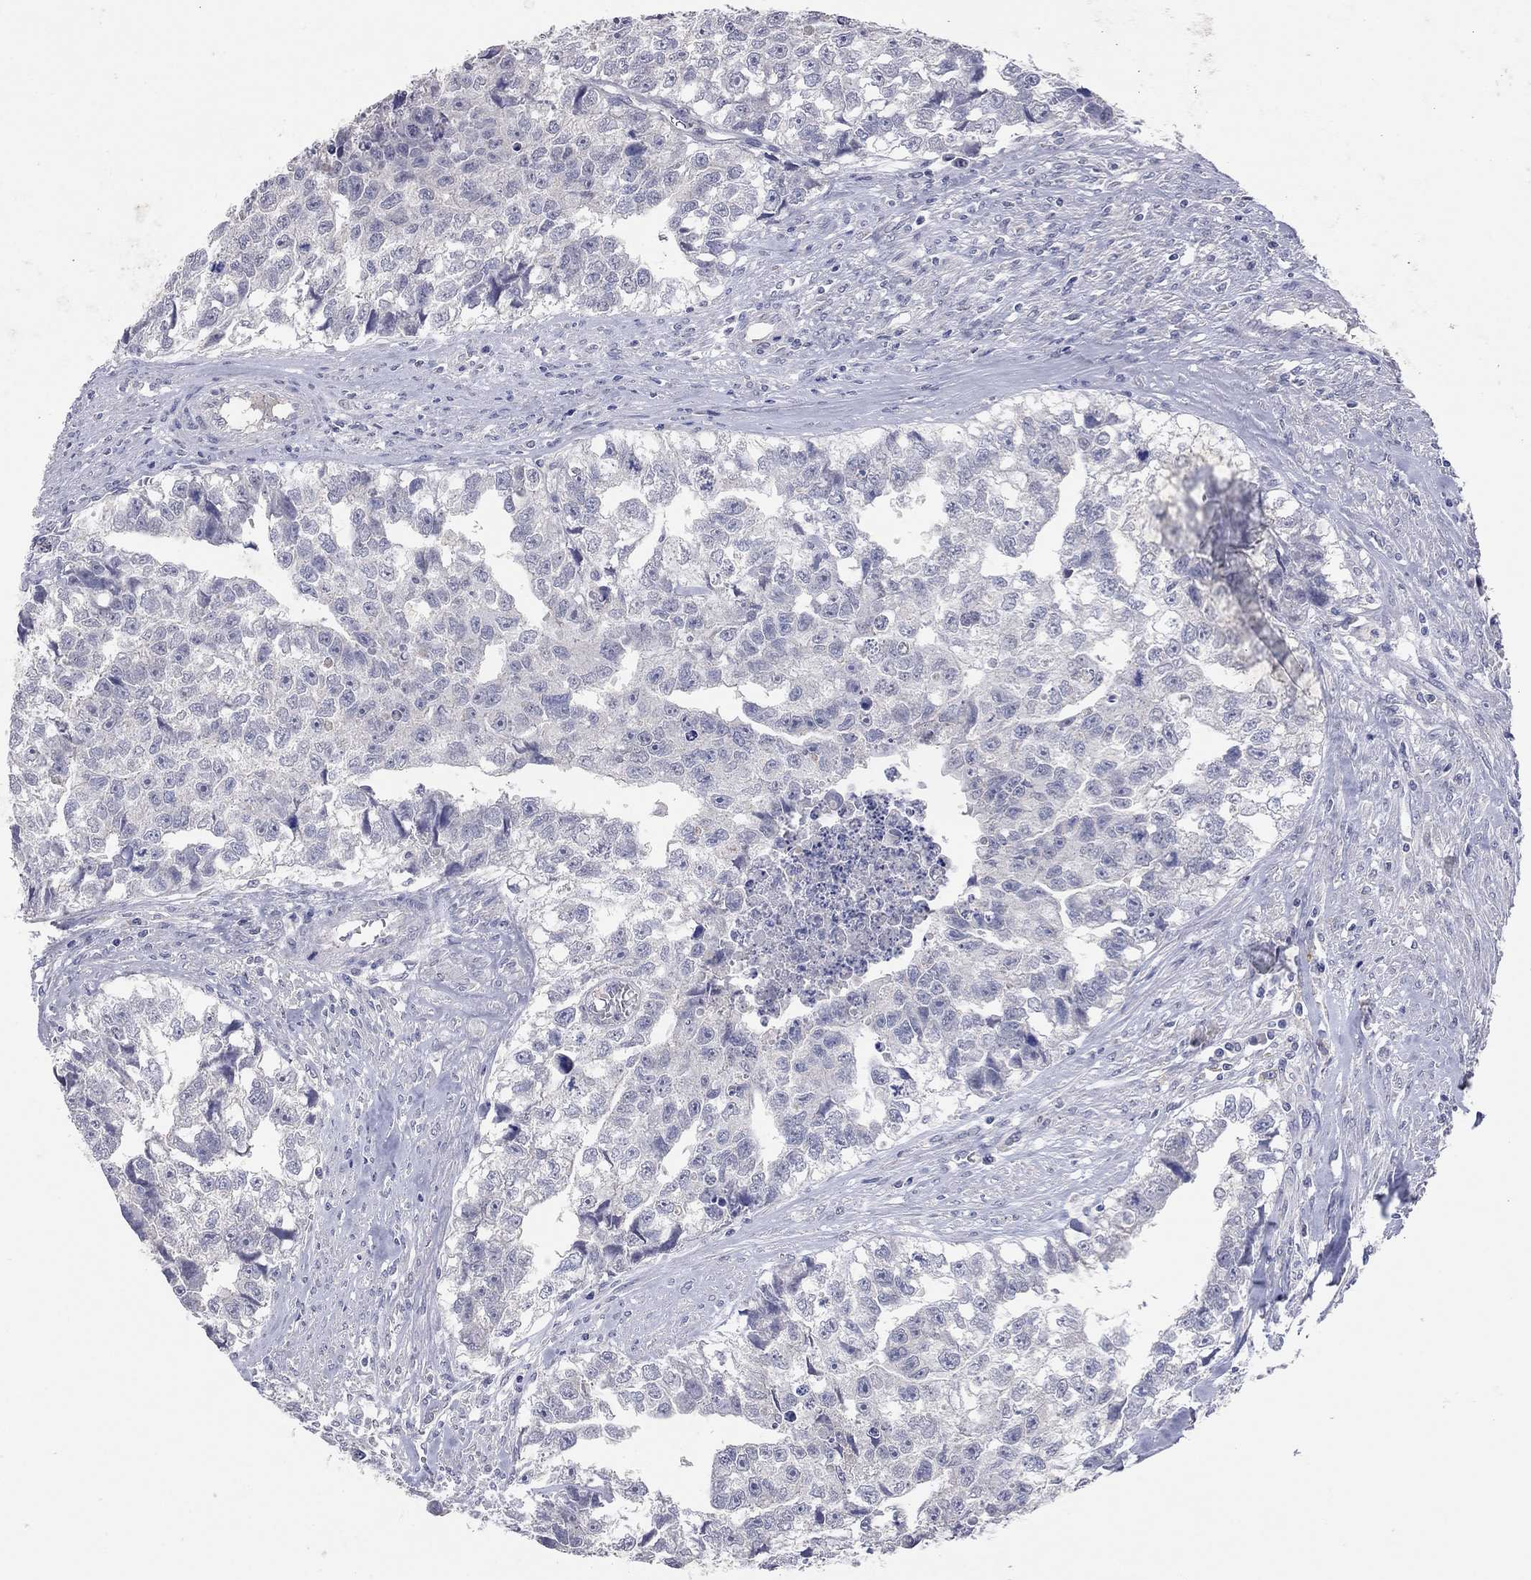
{"staining": {"intensity": "negative", "quantity": "none", "location": "none"}, "tissue": "testis cancer", "cell_type": "Tumor cells", "image_type": "cancer", "snomed": [{"axis": "morphology", "description": "Carcinoma, Embryonal, NOS"}, {"axis": "morphology", "description": "Teratoma, malignant, NOS"}, {"axis": "topography", "description": "Testis"}], "caption": "High magnification brightfield microscopy of testis teratoma (malignant) stained with DAB (3,3'-diaminobenzidine) (brown) and counterstained with hematoxylin (blue): tumor cells show no significant staining.", "gene": "MMP13", "patient": {"sex": "male", "age": 44}}